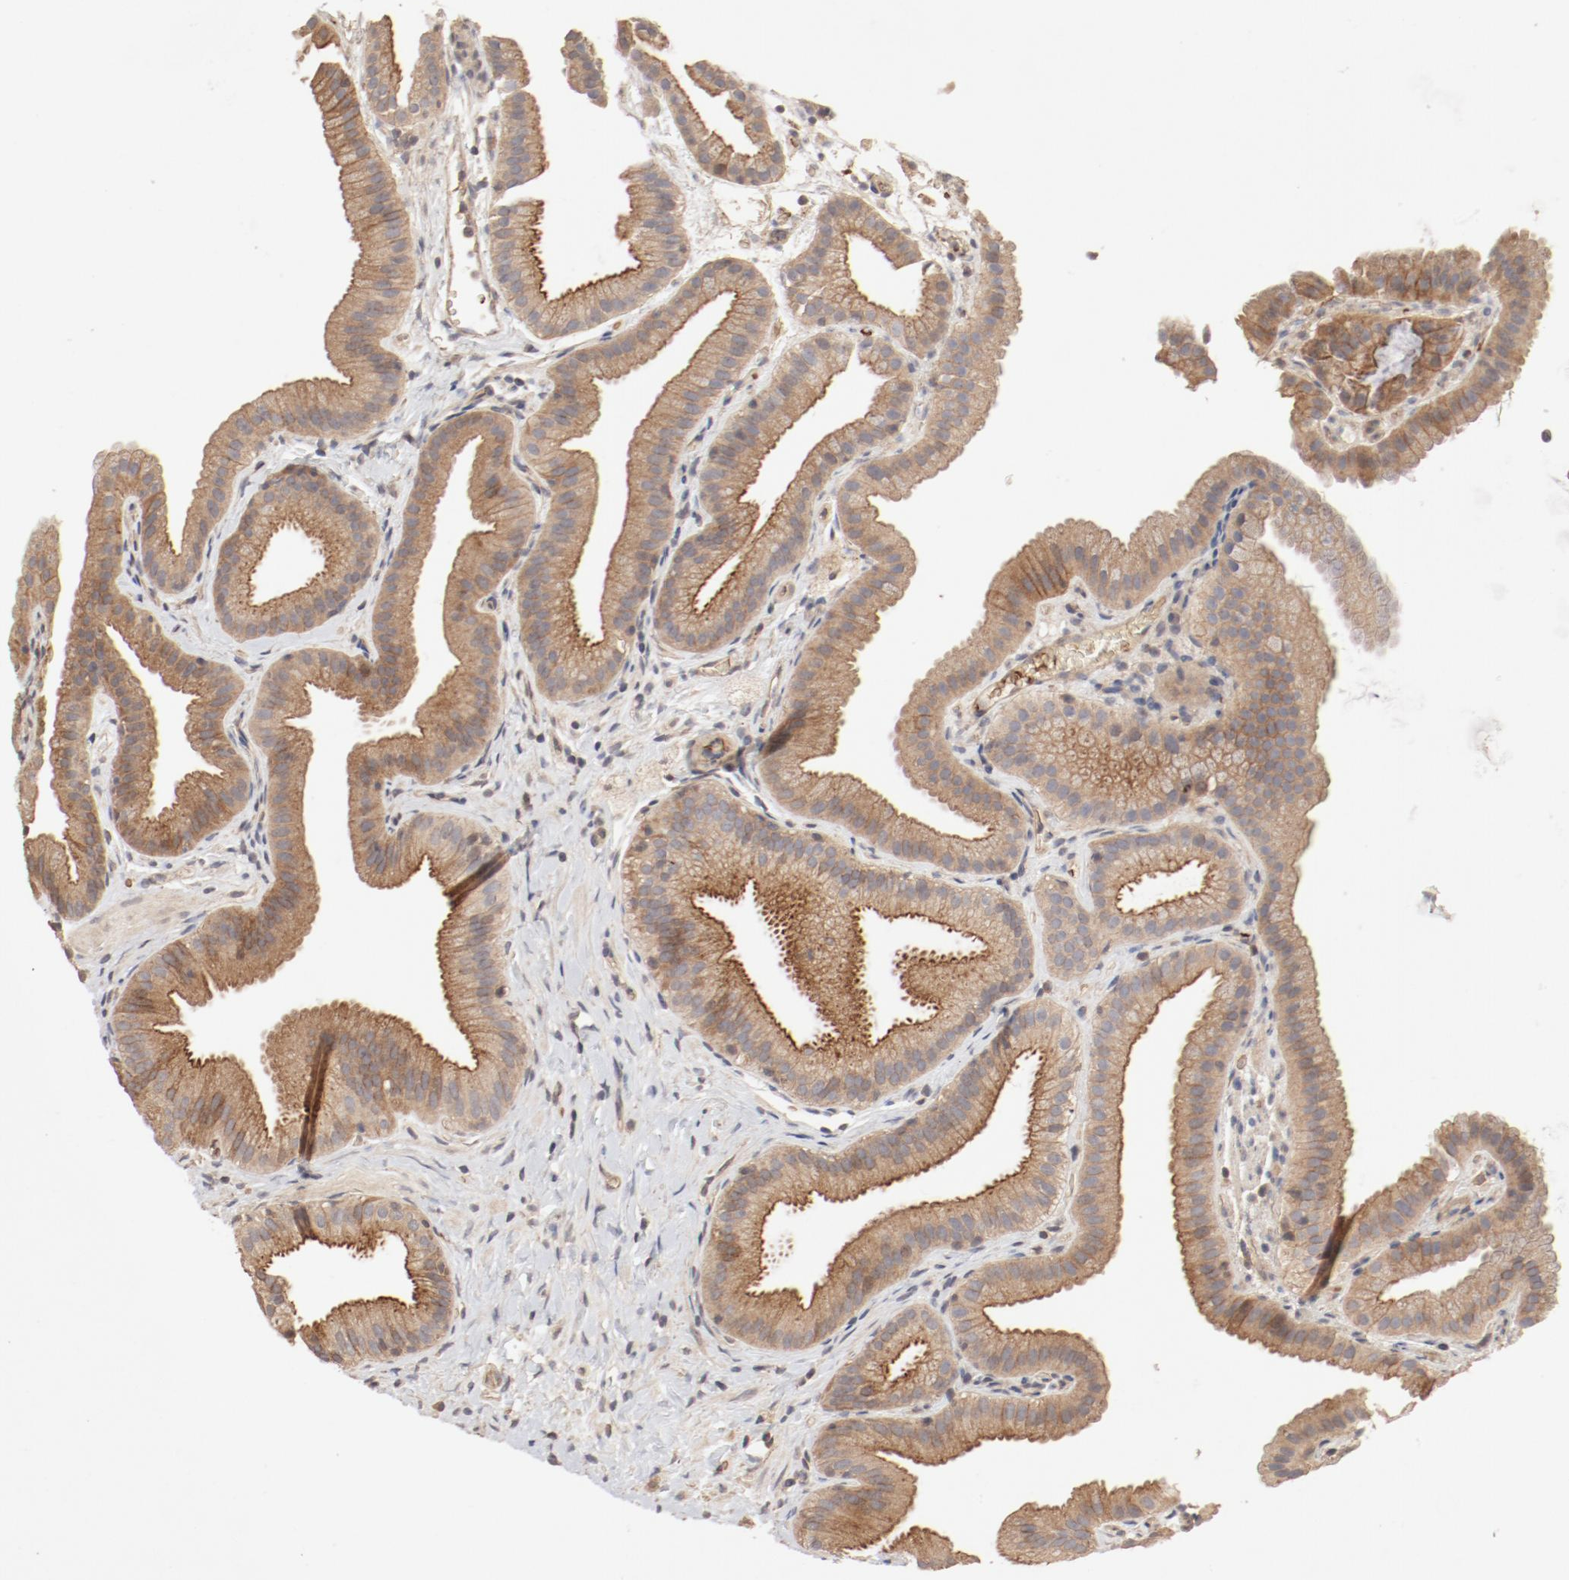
{"staining": {"intensity": "moderate", "quantity": ">75%", "location": "cytoplasmic/membranous"}, "tissue": "gallbladder", "cell_type": "Glandular cells", "image_type": "normal", "snomed": [{"axis": "morphology", "description": "Normal tissue, NOS"}, {"axis": "topography", "description": "Gallbladder"}], "caption": "Protein expression analysis of normal human gallbladder reveals moderate cytoplasmic/membranous staining in approximately >75% of glandular cells. The staining is performed using DAB brown chromogen to label protein expression. The nuclei are counter-stained blue using hematoxylin.", "gene": "IL3RA", "patient": {"sex": "female", "age": 63}}